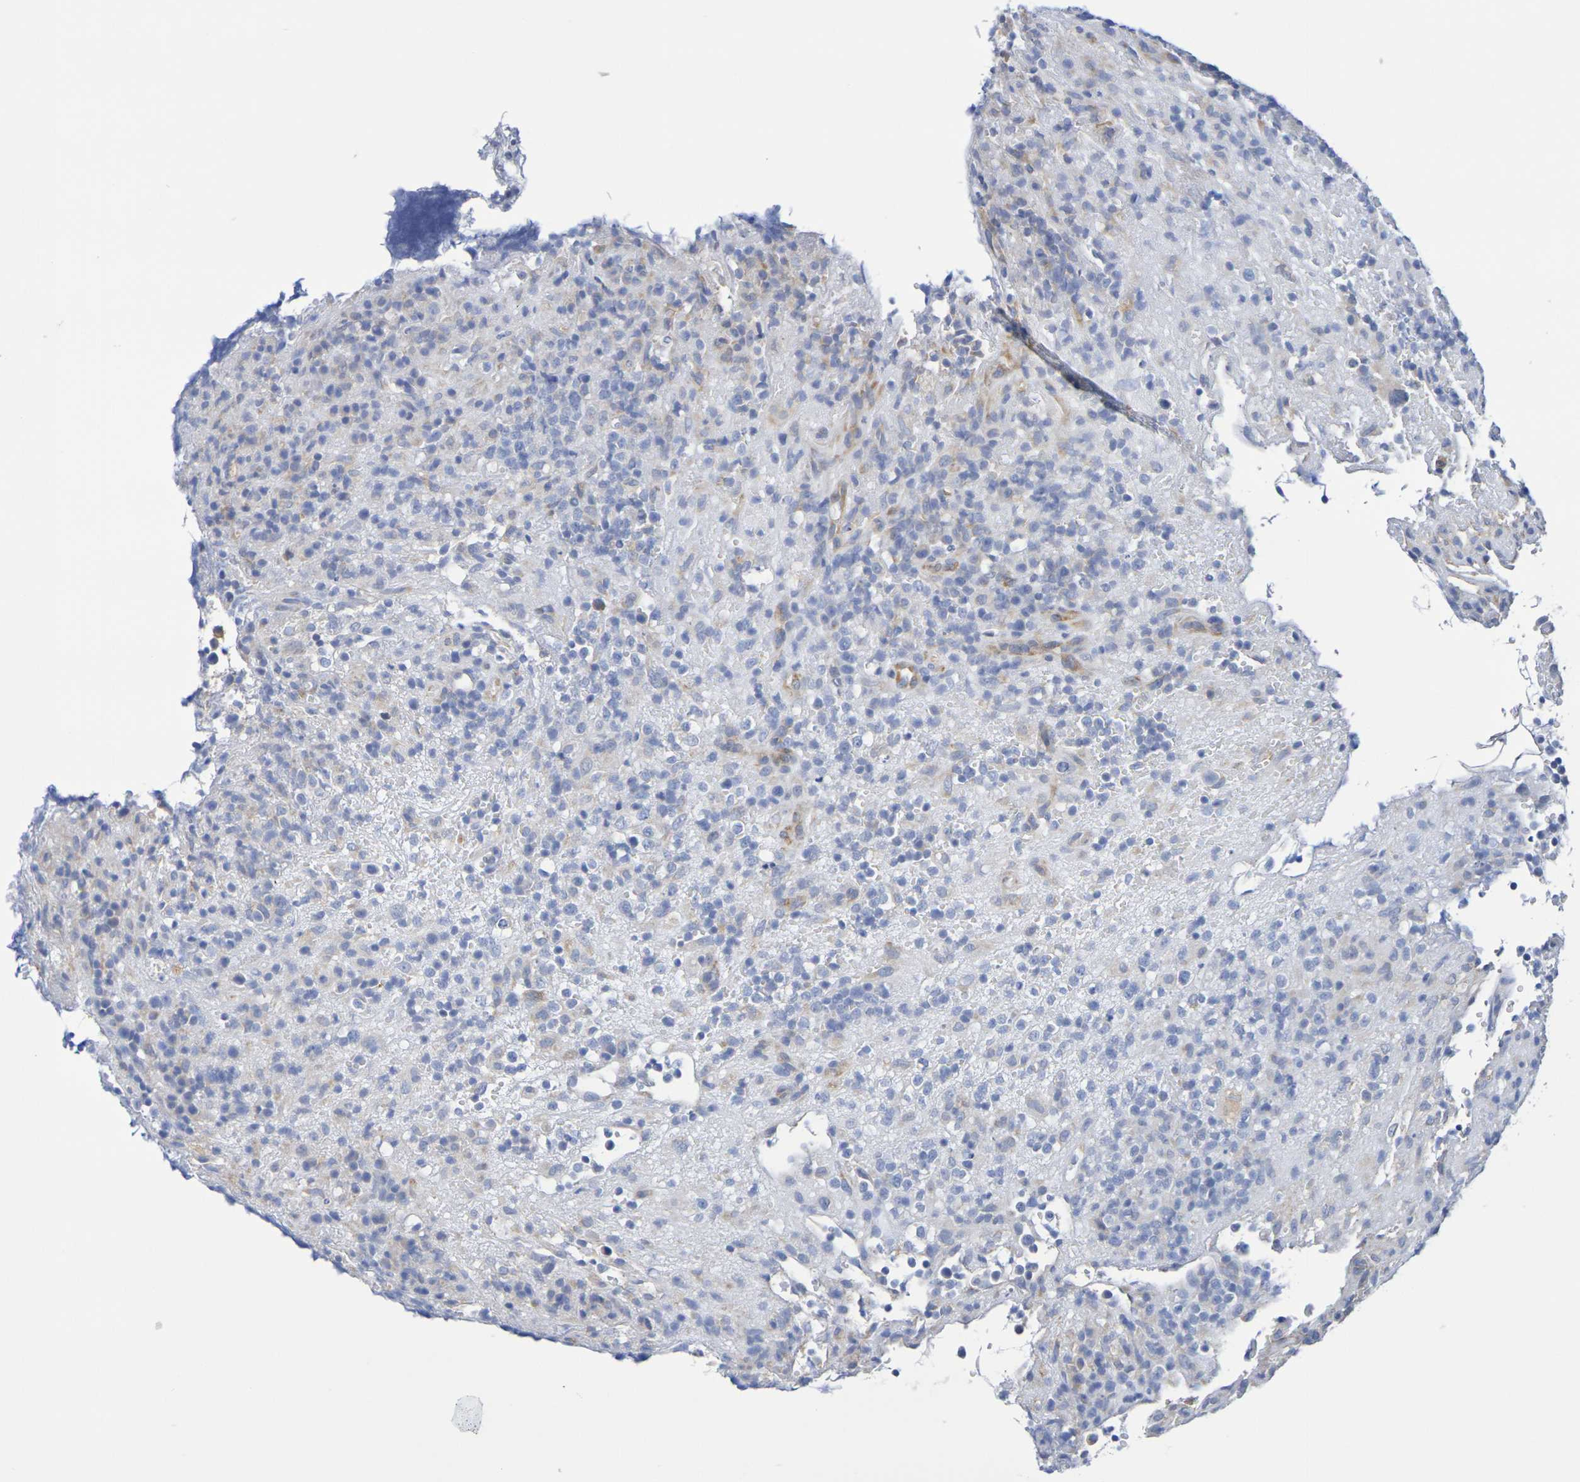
{"staining": {"intensity": "weak", "quantity": "<25%", "location": "cytoplasmic/membranous"}, "tissue": "lymphoma", "cell_type": "Tumor cells", "image_type": "cancer", "snomed": [{"axis": "morphology", "description": "Malignant lymphoma, non-Hodgkin's type, High grade"}, {"axis": "topography", "description": "Lymph node"}], "caption": "This is an immunohistochemistry (IHC) image of high-grade malignant lymphoma, non-Hodgkin's type. There is no positivity in tumor cells.", "gene": "TMCC3", "patient": {"sex": "female", "age": 76}}